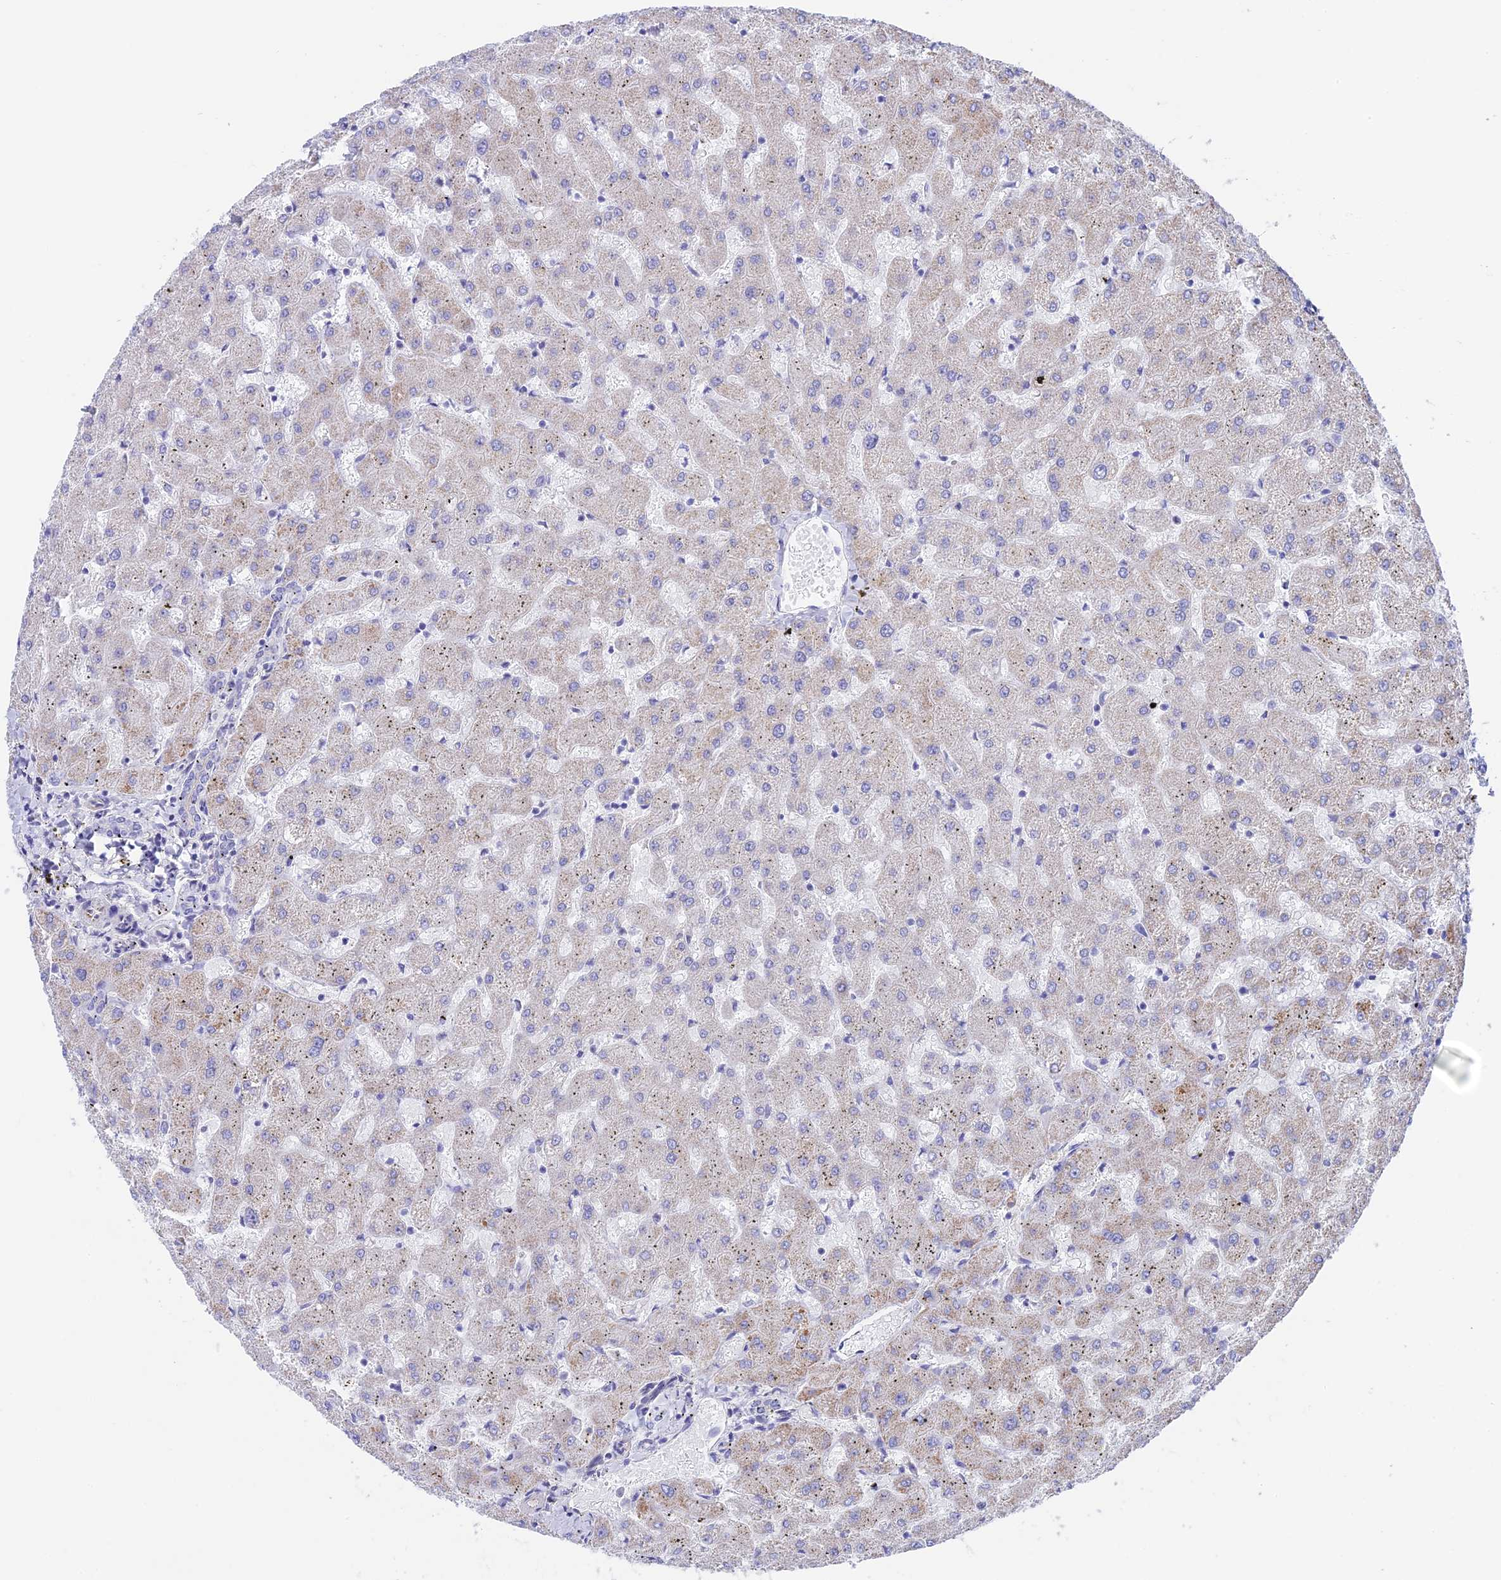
{"staining": {"intensity": "negative", "quantity": "none", "location": "none"}, "tissue": "liver", "cell_type": "Cholangiocytes", "image_type": "normal", "snomed": [{"axis": "morphology", "description": "Normal tissue, NOS"}, {"axis": "topography", "description": "Liver"}], "caption": "Protein analysis of benign liver demonstrates no significant expression in cholangiocytes. (Stains: DAB (3,3'-diaminobenzidine) IHC with hematoxylin counter stain, Microscopy: brightfield microscopy at high magnification).", "gene": "ZNF652", "patient": {"sex": "female", "age": 63}}